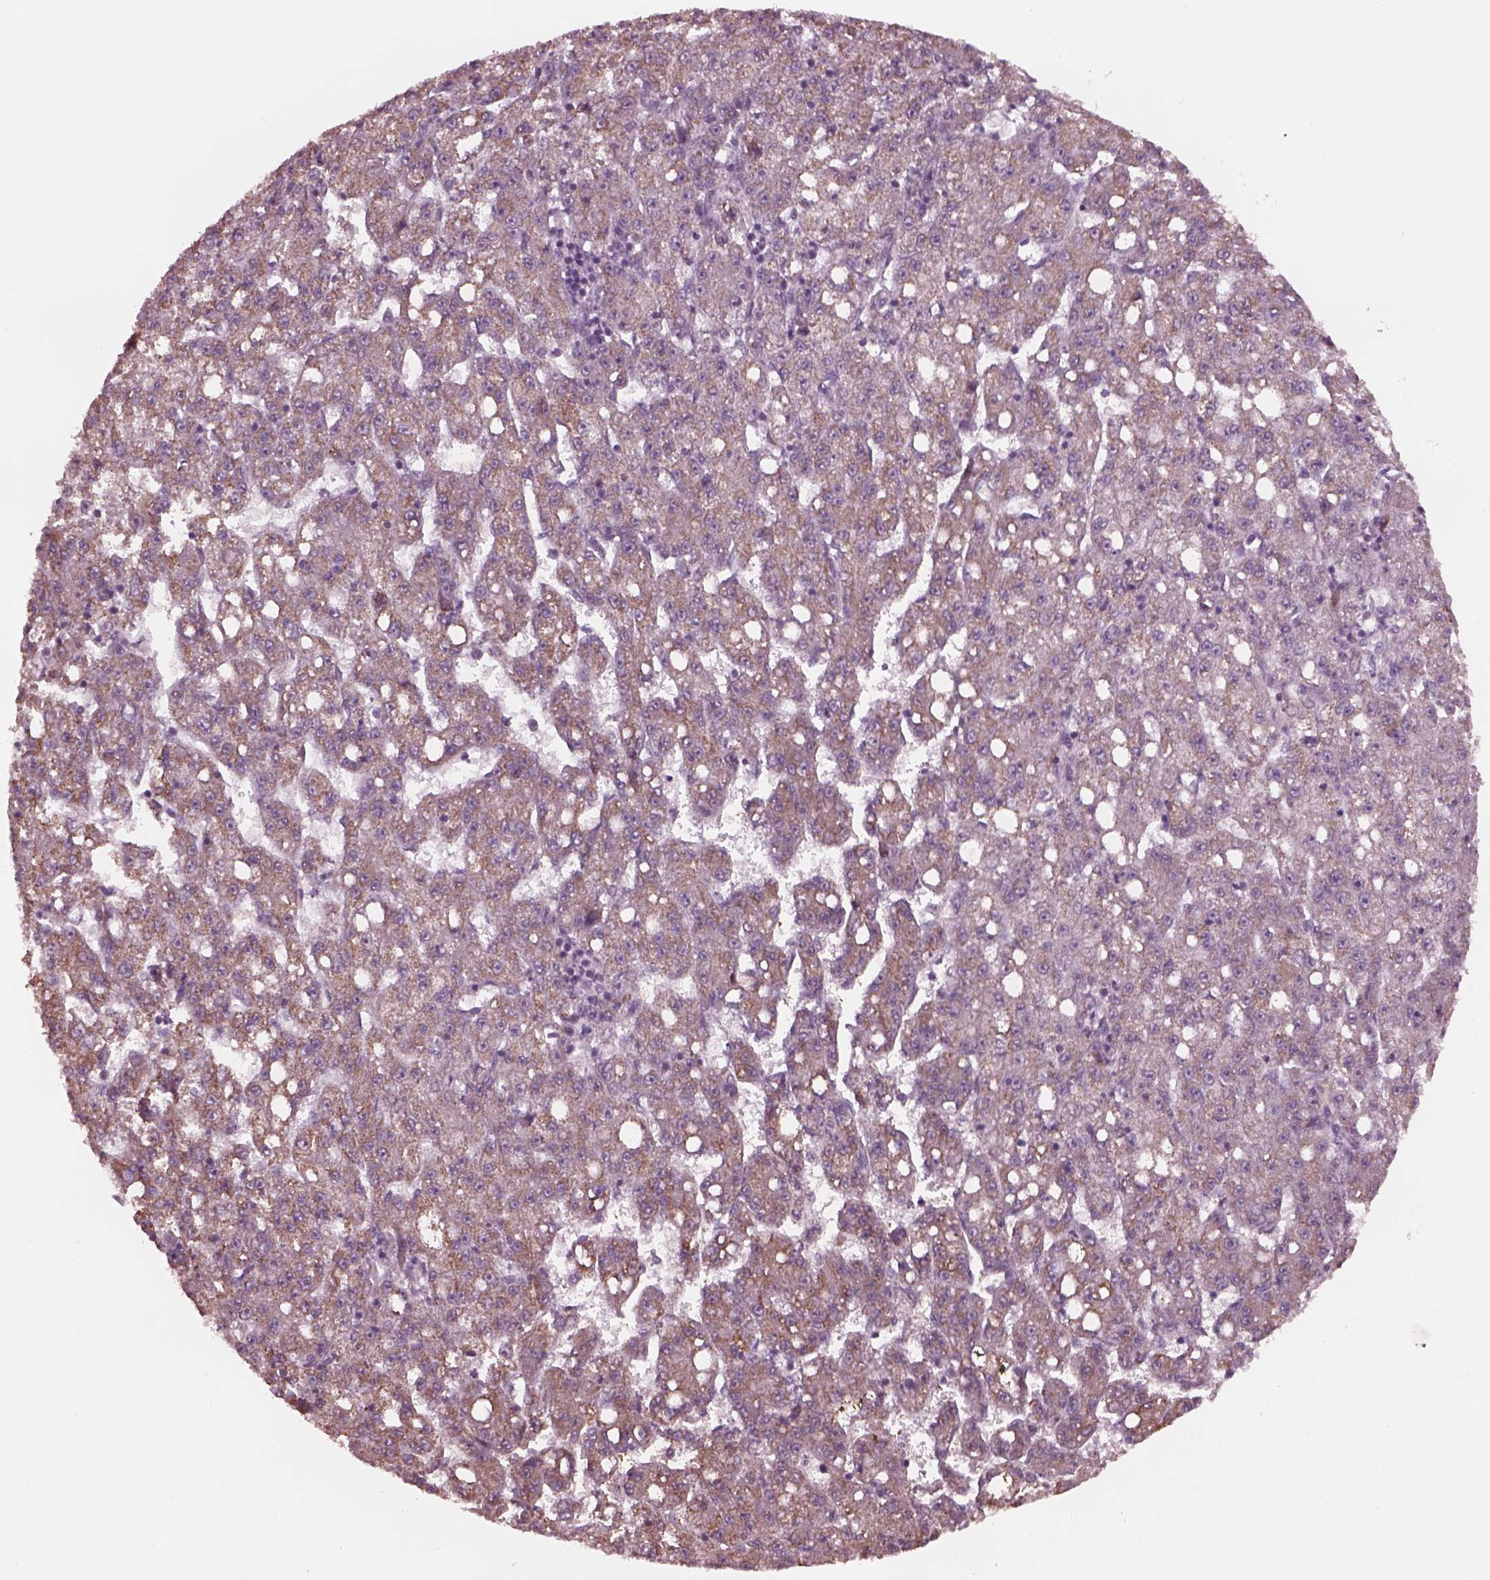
{"staining": {"intensity": "moderate", "quantity": "25%-75%", "location": "cytoplasmic/membranous"}, "tissue": "liver cancer", "cell_type": "Tumor cells", "image_type": "cancer", "snomed": [{"axis": "morphology", "description": "Carcinoma, Hepatocellular, NOS"}, {"axis": "topography", "description": "Liver"}], "caption": "IHC (DAB (3,3'-diaminobenzidine)) staining of liver hepatocellular carcinoma demonstrates moderate cytoplasmic/membranous protein positivity in approximately 25%-75% of tumor cells. Immunohistochemistry stains the protein of interest in brown and the nuclei are stained blue.", "gene": "CELSR3", "patient": {"sex": "female", "age": 65}}